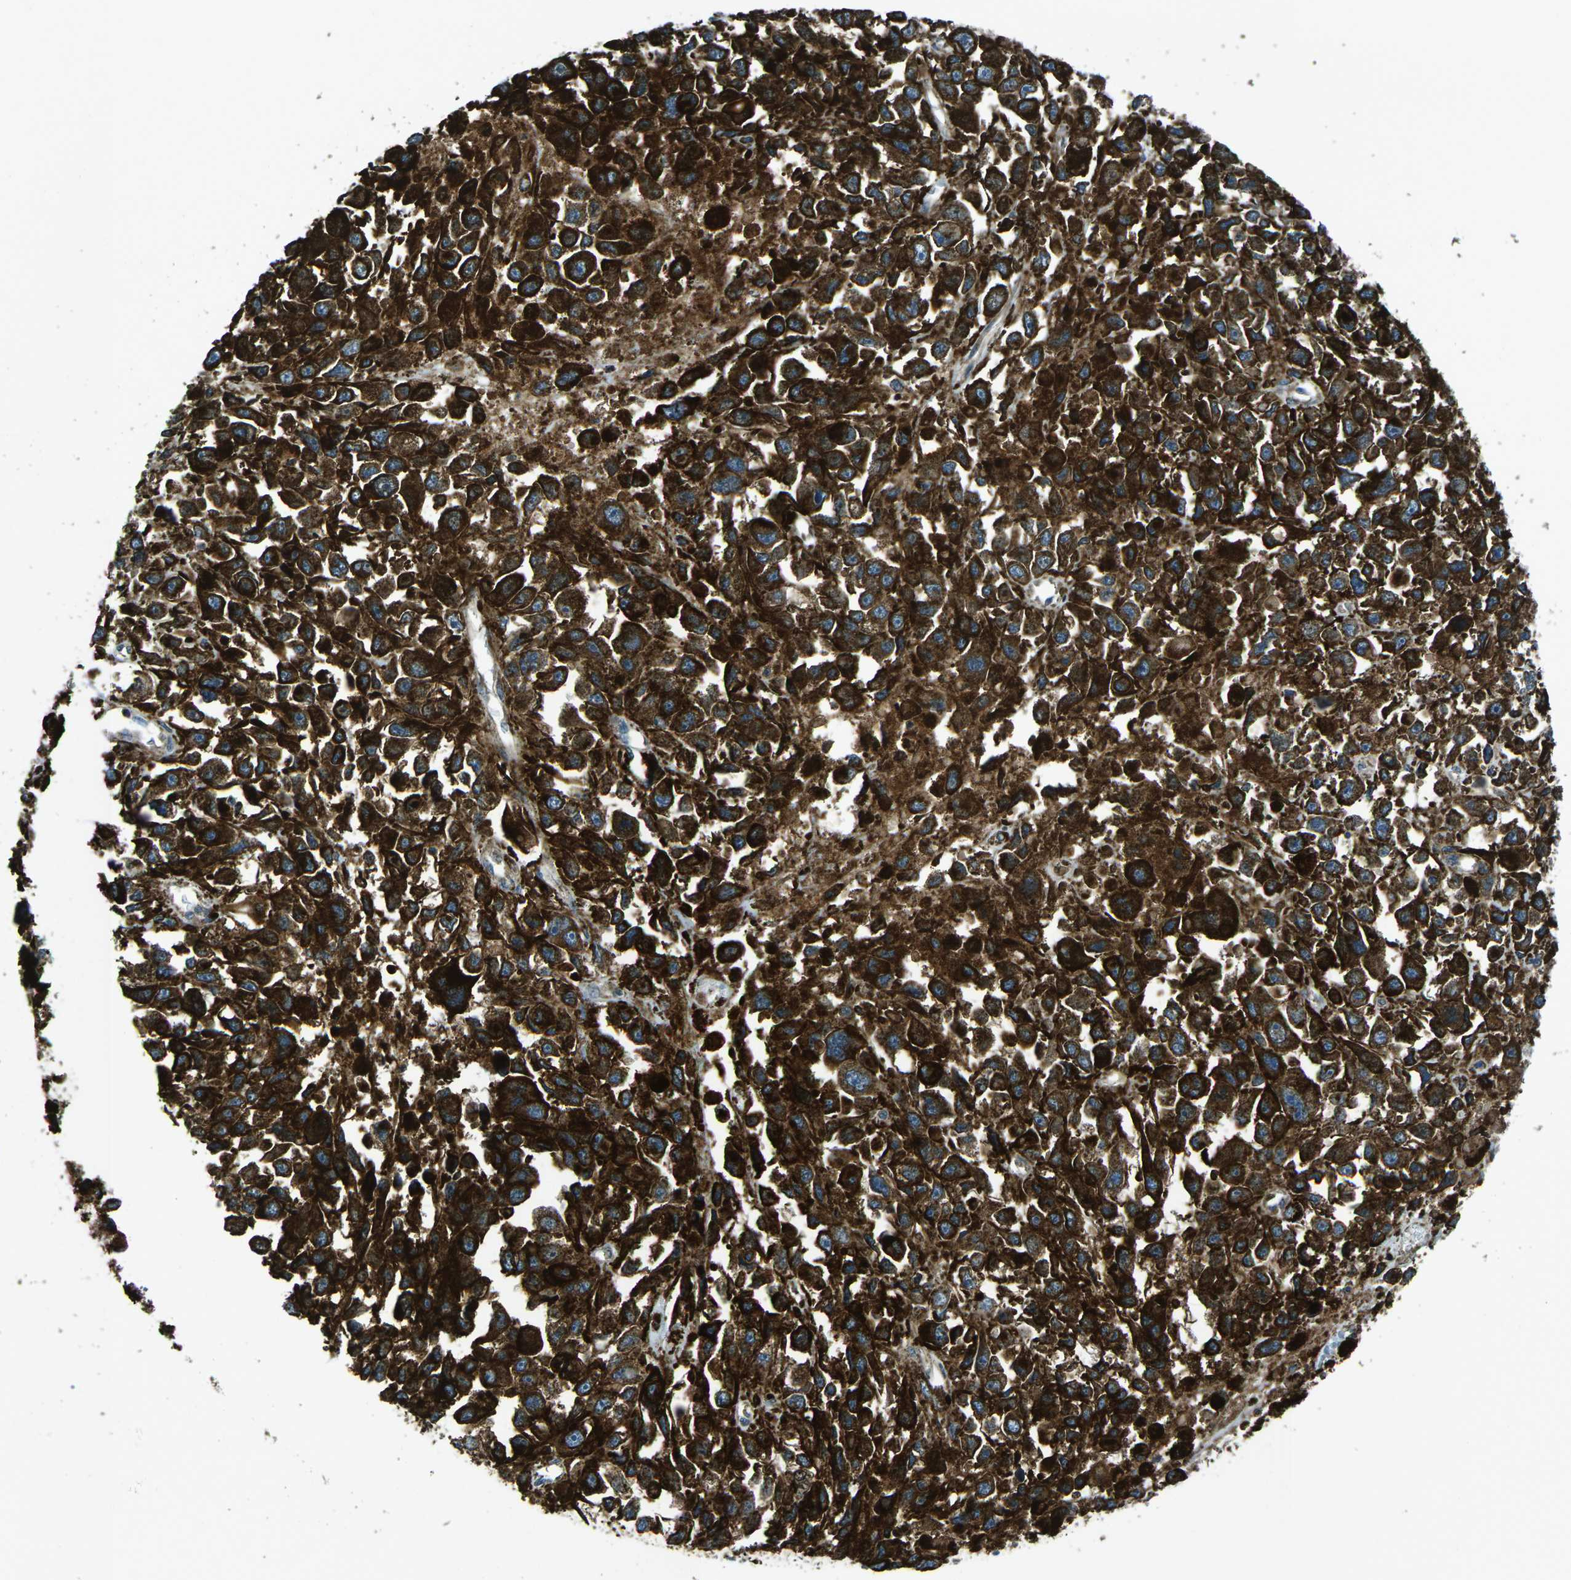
{"staining": {"intensity": "strong", "quantity": ">75%", "location": "cytoplasmic/membranous"}, "tissue": "melanoma", "cell_type": "Tumor cells", "image_type": "cancer", "snomed": [{"axis": "morphology", "description": "Malignant melanoma, Metastatic site"}, {"axis": "topography", "description": "Lymph node"}], "caption": "A brown stain highlights strong cytoplasmic/membranous expression of a protein in melanoma tumor cells.", "gene": "CDK17", "patient": {"sex": "male", "age": 59}}